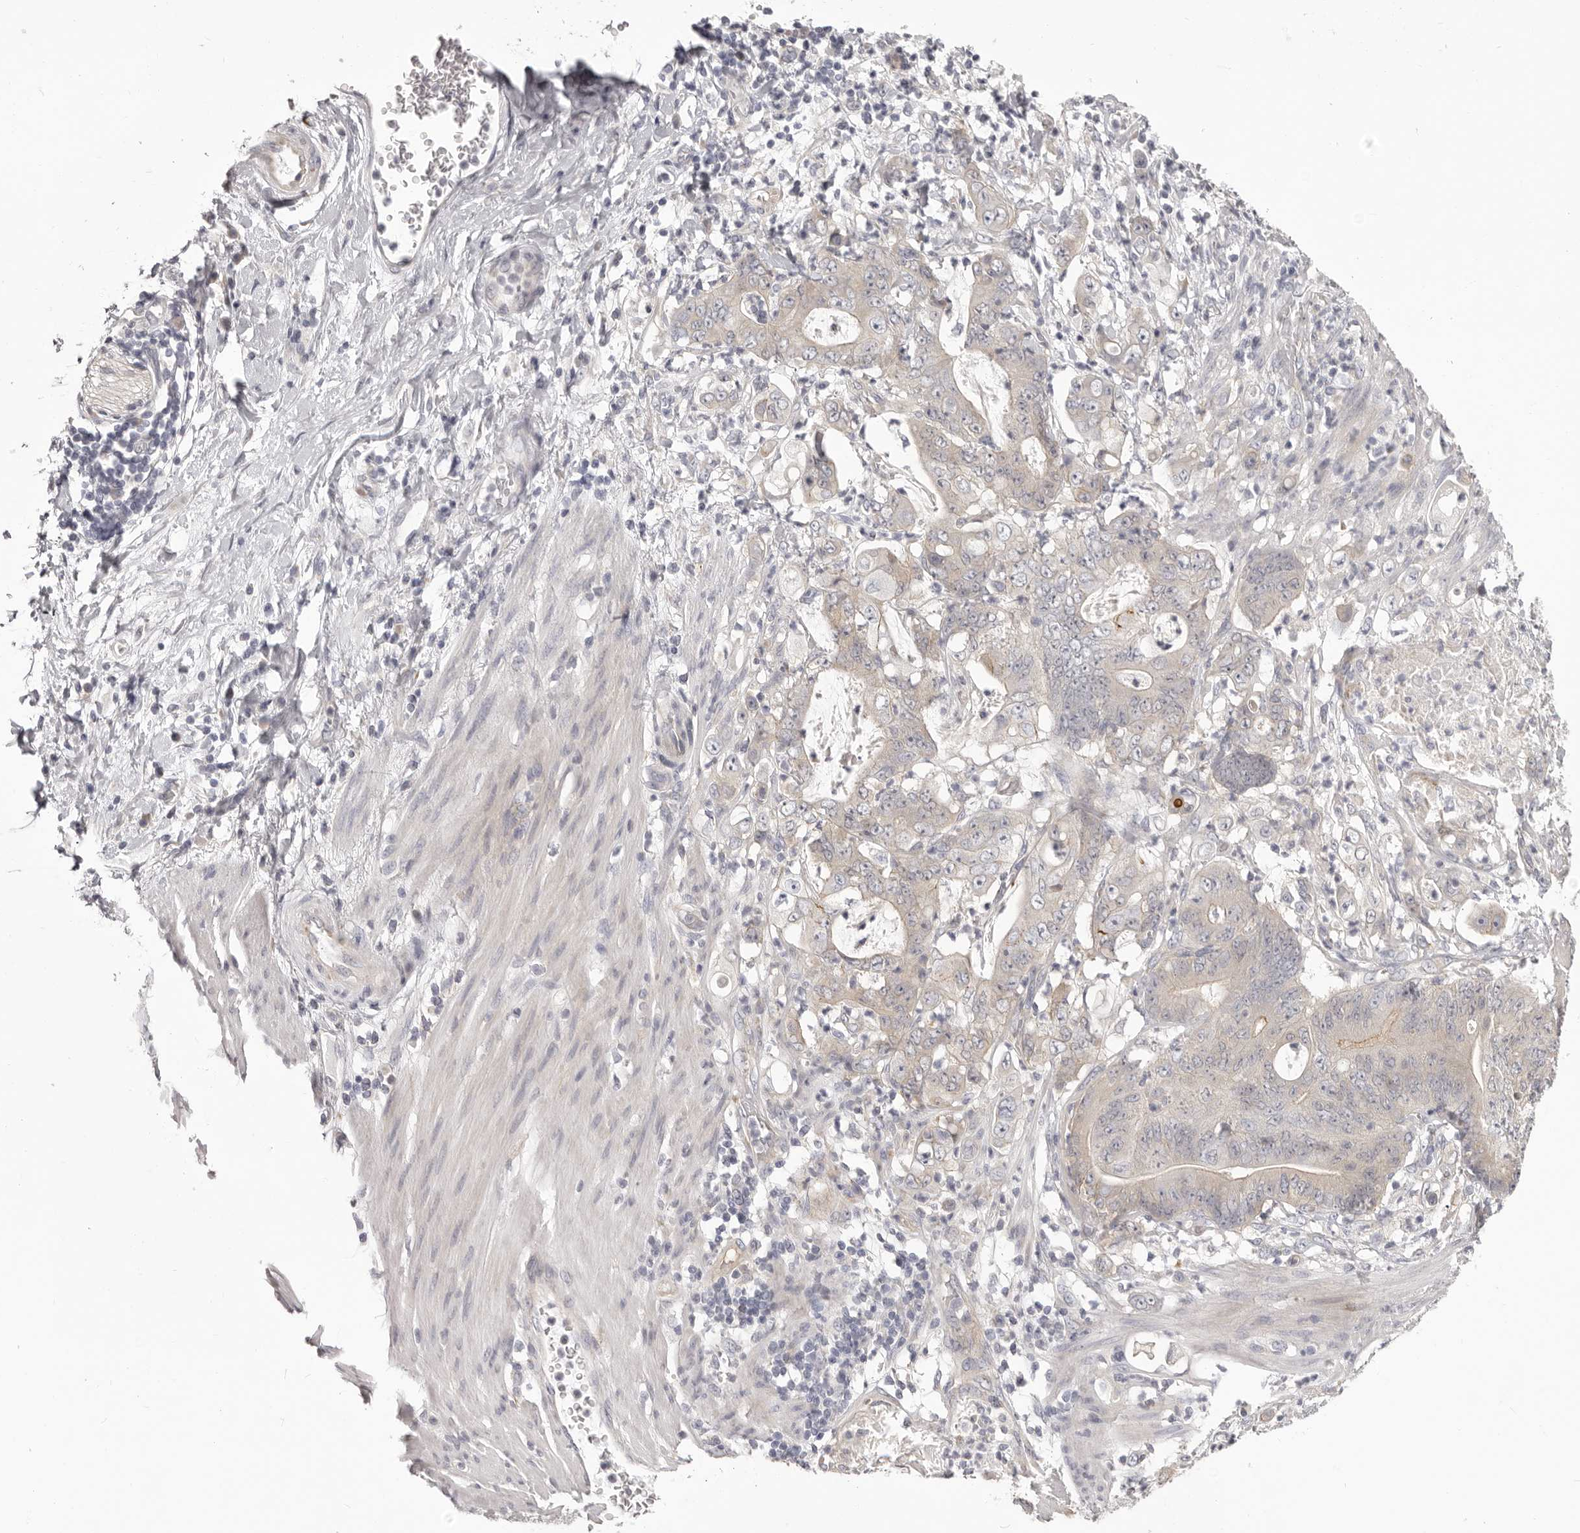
{"staining": {"intensity": "weak", "quantity": "<25%", "location": "cytoplasmic/membranous"}, "tissue": "stomach cancer", "cell_type": "Tumor cells", "image_type": "cancer", "snomed": [{"axis": "morphology", "description": "Adenocarcinoma, NOS"}, {"axis": "topography", "description": "Stomach"}], "caption": "The image demonstrates no staining of tumor cells in stomach cancer (adenocarcinoma).", "gene": "OTUD3", "patient": {"sex": "female", "age": 73}}